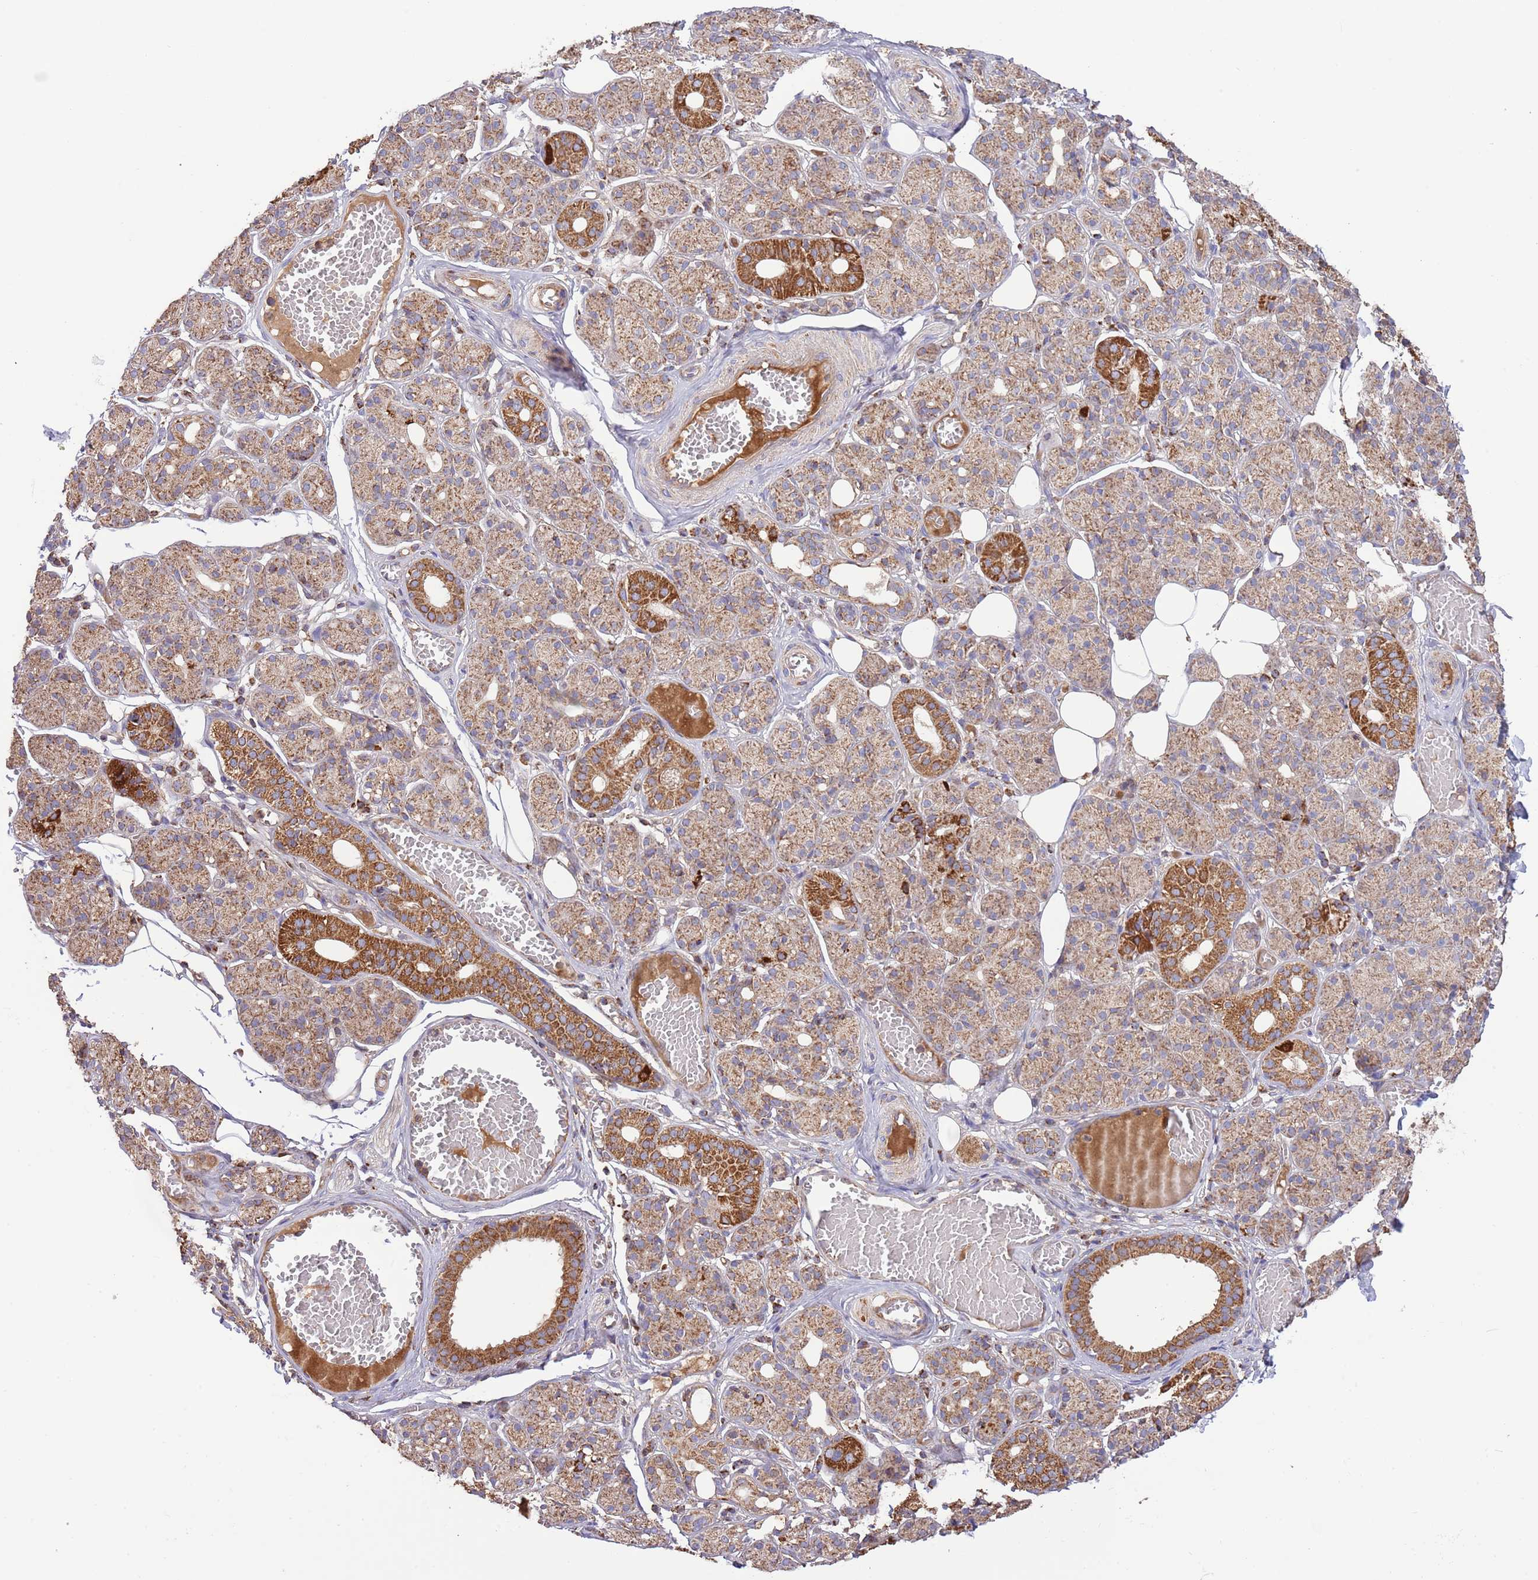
{"staining": {"intensity": "strong", "quantity": "<25%", "location": "cytoplasmic/membranous"}, "tissue": "salivary gland", "cell_type": "Glandular cells", "image_type": "normal", "snomed": [{"axis": "morphology", "description": "Normal tissue, NOS"}, {"axis": "topography", "description": "Salivary gland"}], "caption": "Glandular cells reveal medium levels of strong cytoplasmic/membranous positivity in approximately <25% of cells in normal human salivary gland. (Brightfield microscopy of DAB IHC at high magnification).", "gene": "DNAJA3", "patient": {"sex": "male", "age": 63}}